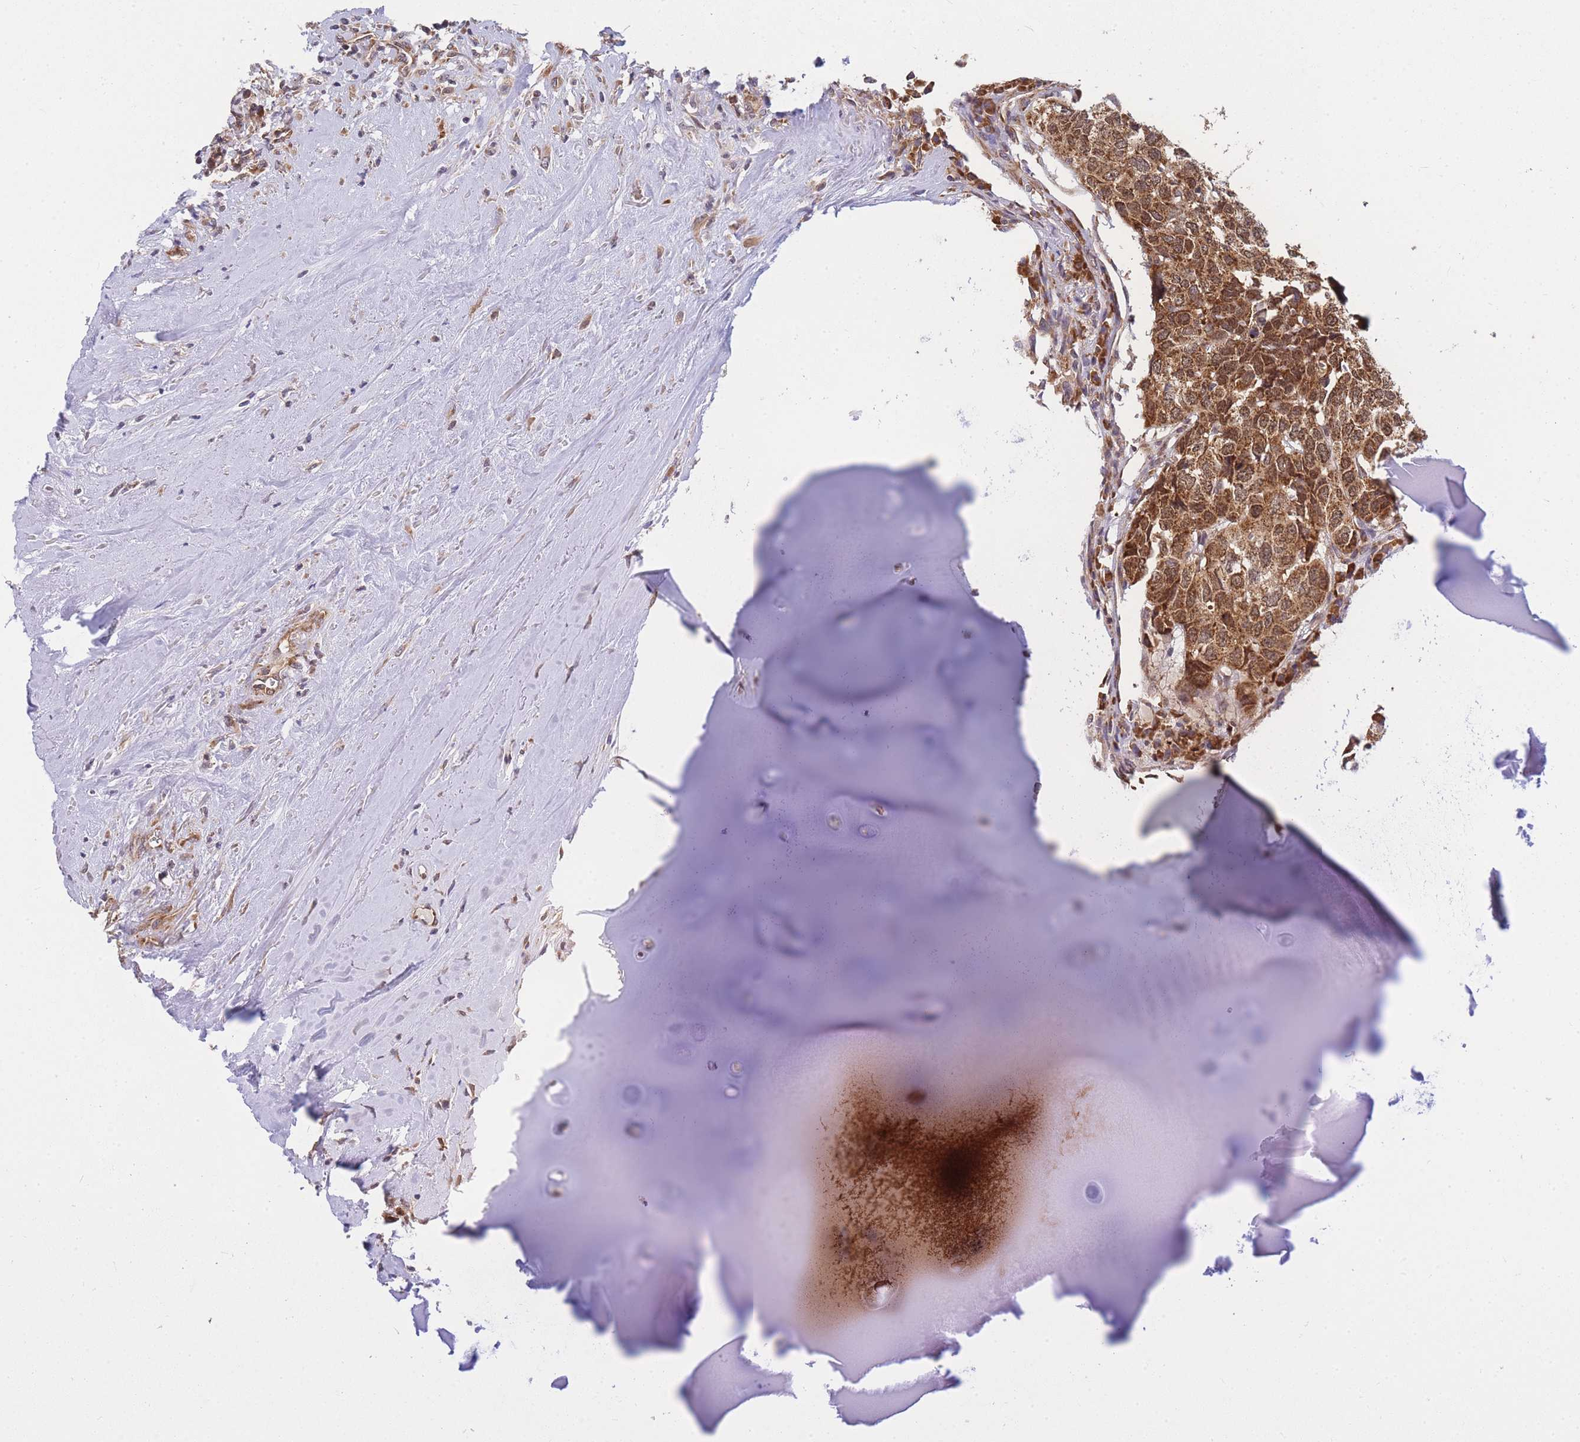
{"staining": {"intensity": "strong", "quantity": ">75%", "location": "cytoplasmic/membranous"}, "tissue": "head and neck cancer", "cell_type": "Tumor cells", "image_type": "cancer", "snomed": [{"axis": "morphology", "description": "Squamous cell carcinoma, NOS"}, {"axis": "topography", "description": "Head-Neck"}], "caption": "High-magnification brightfield microscopy of head and neck cancer (squamous cell carcinoma) stained with DAB (3,3'-diaminobenzidine) (brown) and counterstained with hematoxylin (blue). tumor cells exhibit strong cytoplasmic/membranous positivity is identified in approximately>75% of cells. The staining was performed using DAB to visualize the protein expression in brown, while the nuclei were stained in blue with hematoxylin (Magnification: 20x).", "gene": "MRPL23", "patient": {"sex": "male", "age": 66}}